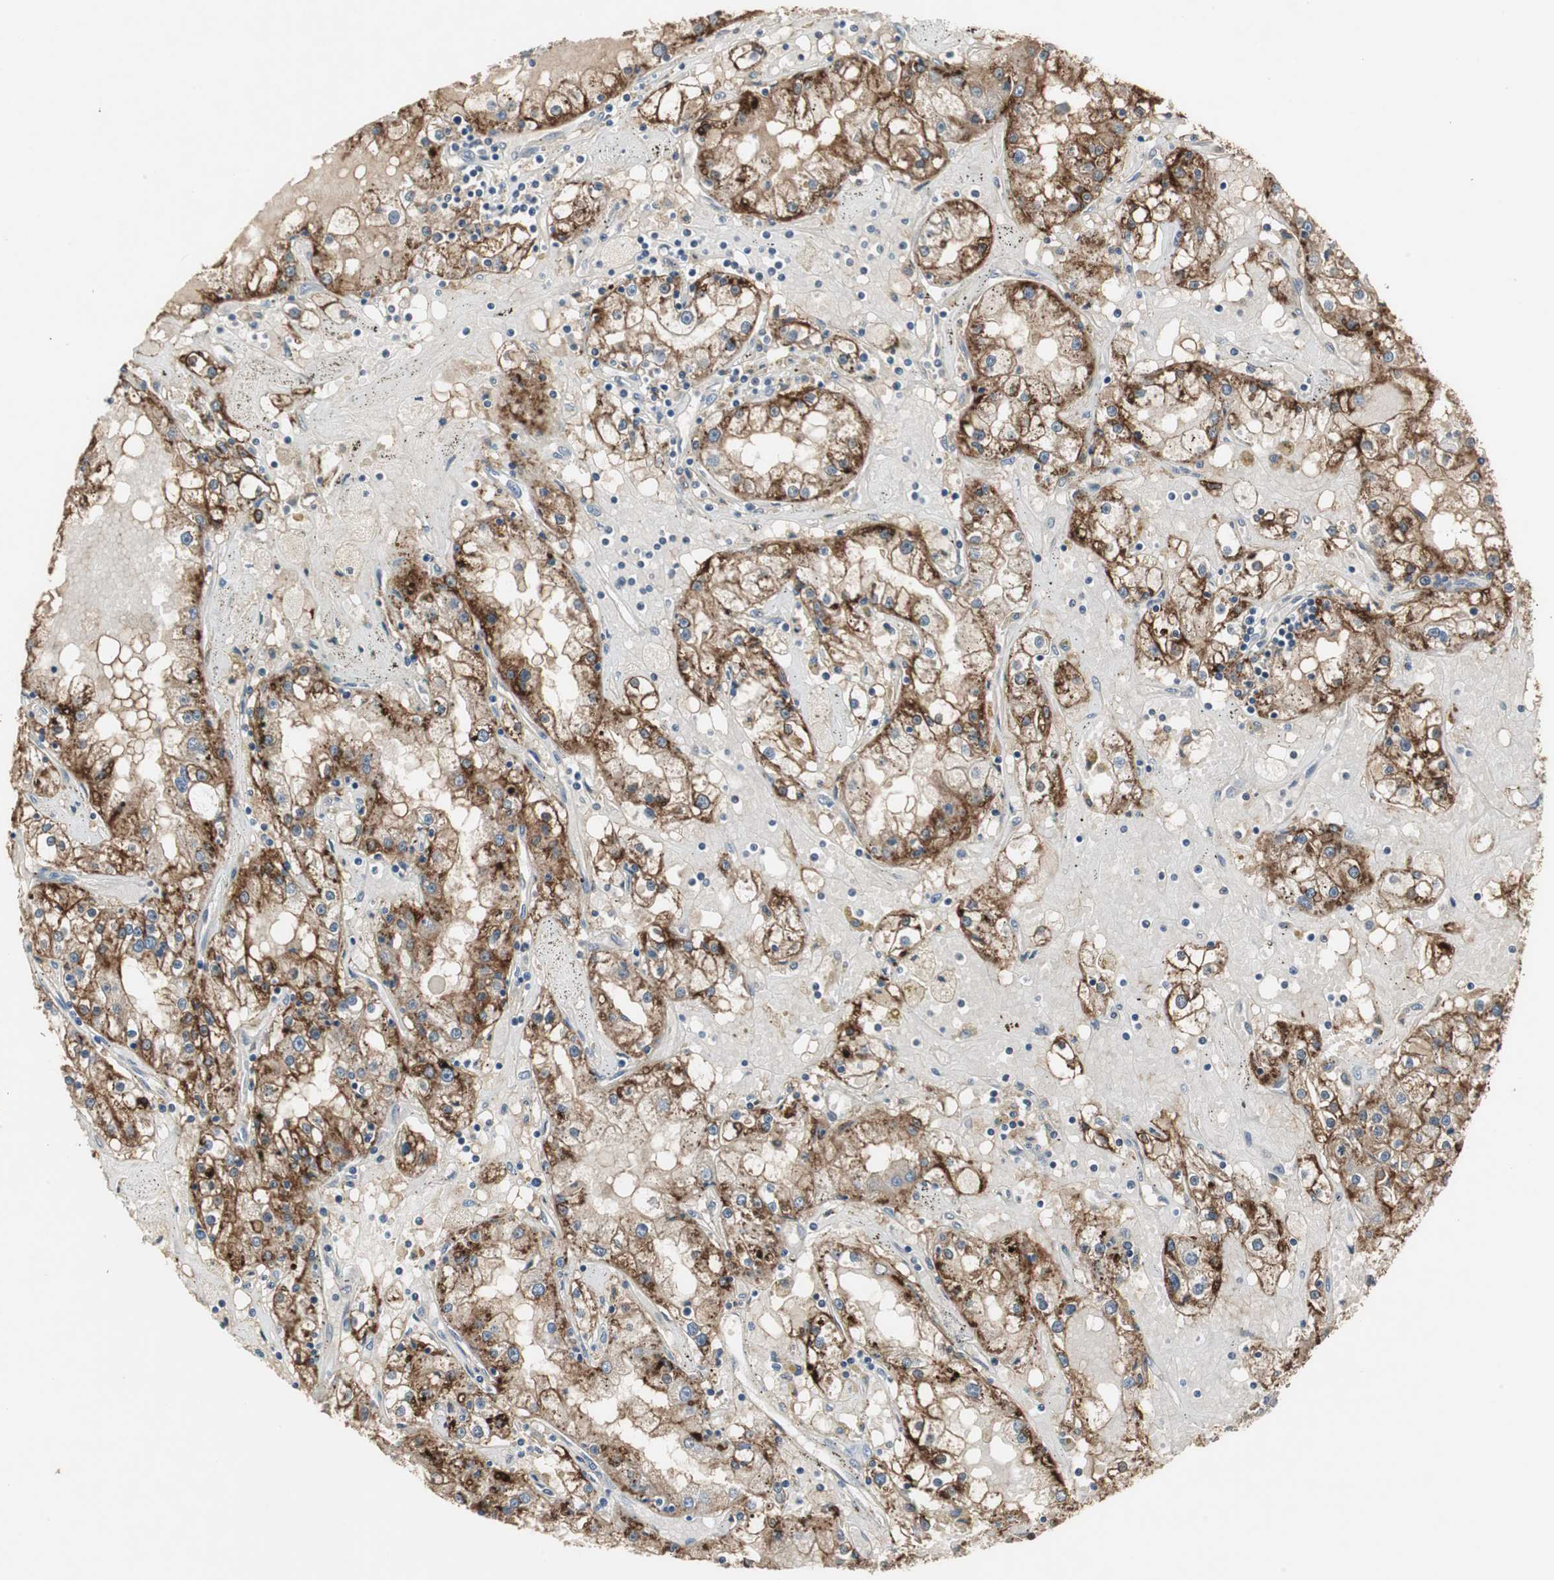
{"staining": {"intensity": "strong", "quantity": ">75%", "location": "cytoplasmic/membranous"}, "tissue": "renal cancer", "cell_type": "Tumor cells", "image_type": "cancer", "snomed": [{"axis": "morphology", "description": "Adenocarcinoma, NOS"}, {"axis": "topography", "description": "Kidney"}], "caption": "Adenocarcinoma (renal) stained with a protein marker exhibits strong staining in tumor cells.", "gene": "PTPRN2", "patient": {"sex": "male", "age": 56}}